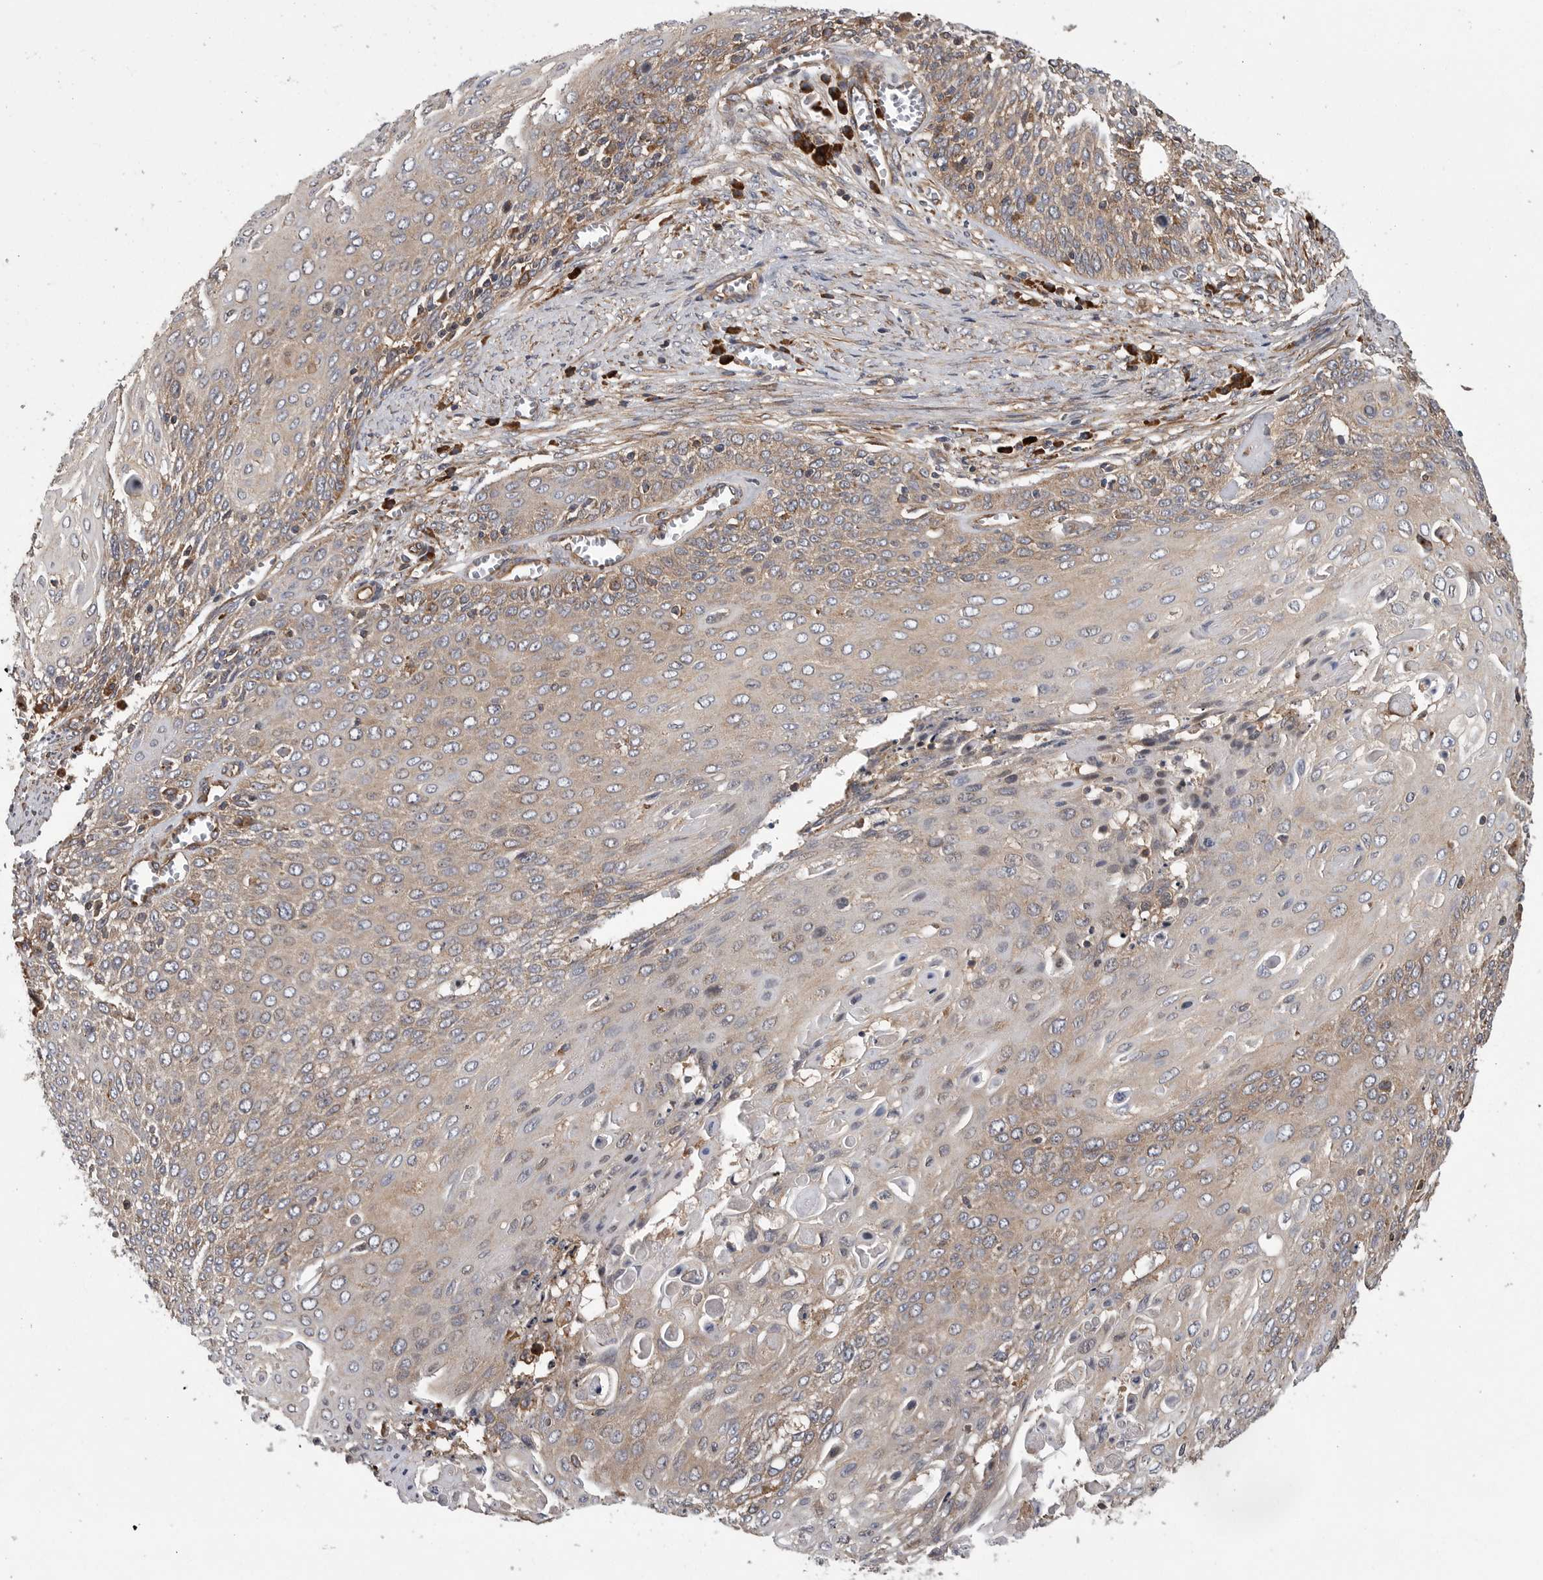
{"staining": {"intensity": "weak", "quantity": ">75%", "location": "cytoplasmic/membranous"}, "tissue": "cervical cancer", "cell_type": "Tumor cells", "image_type": "cancer", "snomed": [{"axis": "morphology", "description": "Squamous cell carcinoma, NOS"}, {"axis": "topography", "description": "Cervix"}], "caption": "Protein analysis of cervical cancer (squamous cell carcinoma) tissue demonstrates weak cytoplasmic/membranous positivity in about >75% of tumor cells.", "gene": "OXR1", "patient": {"sex": "female", "age": 39}}